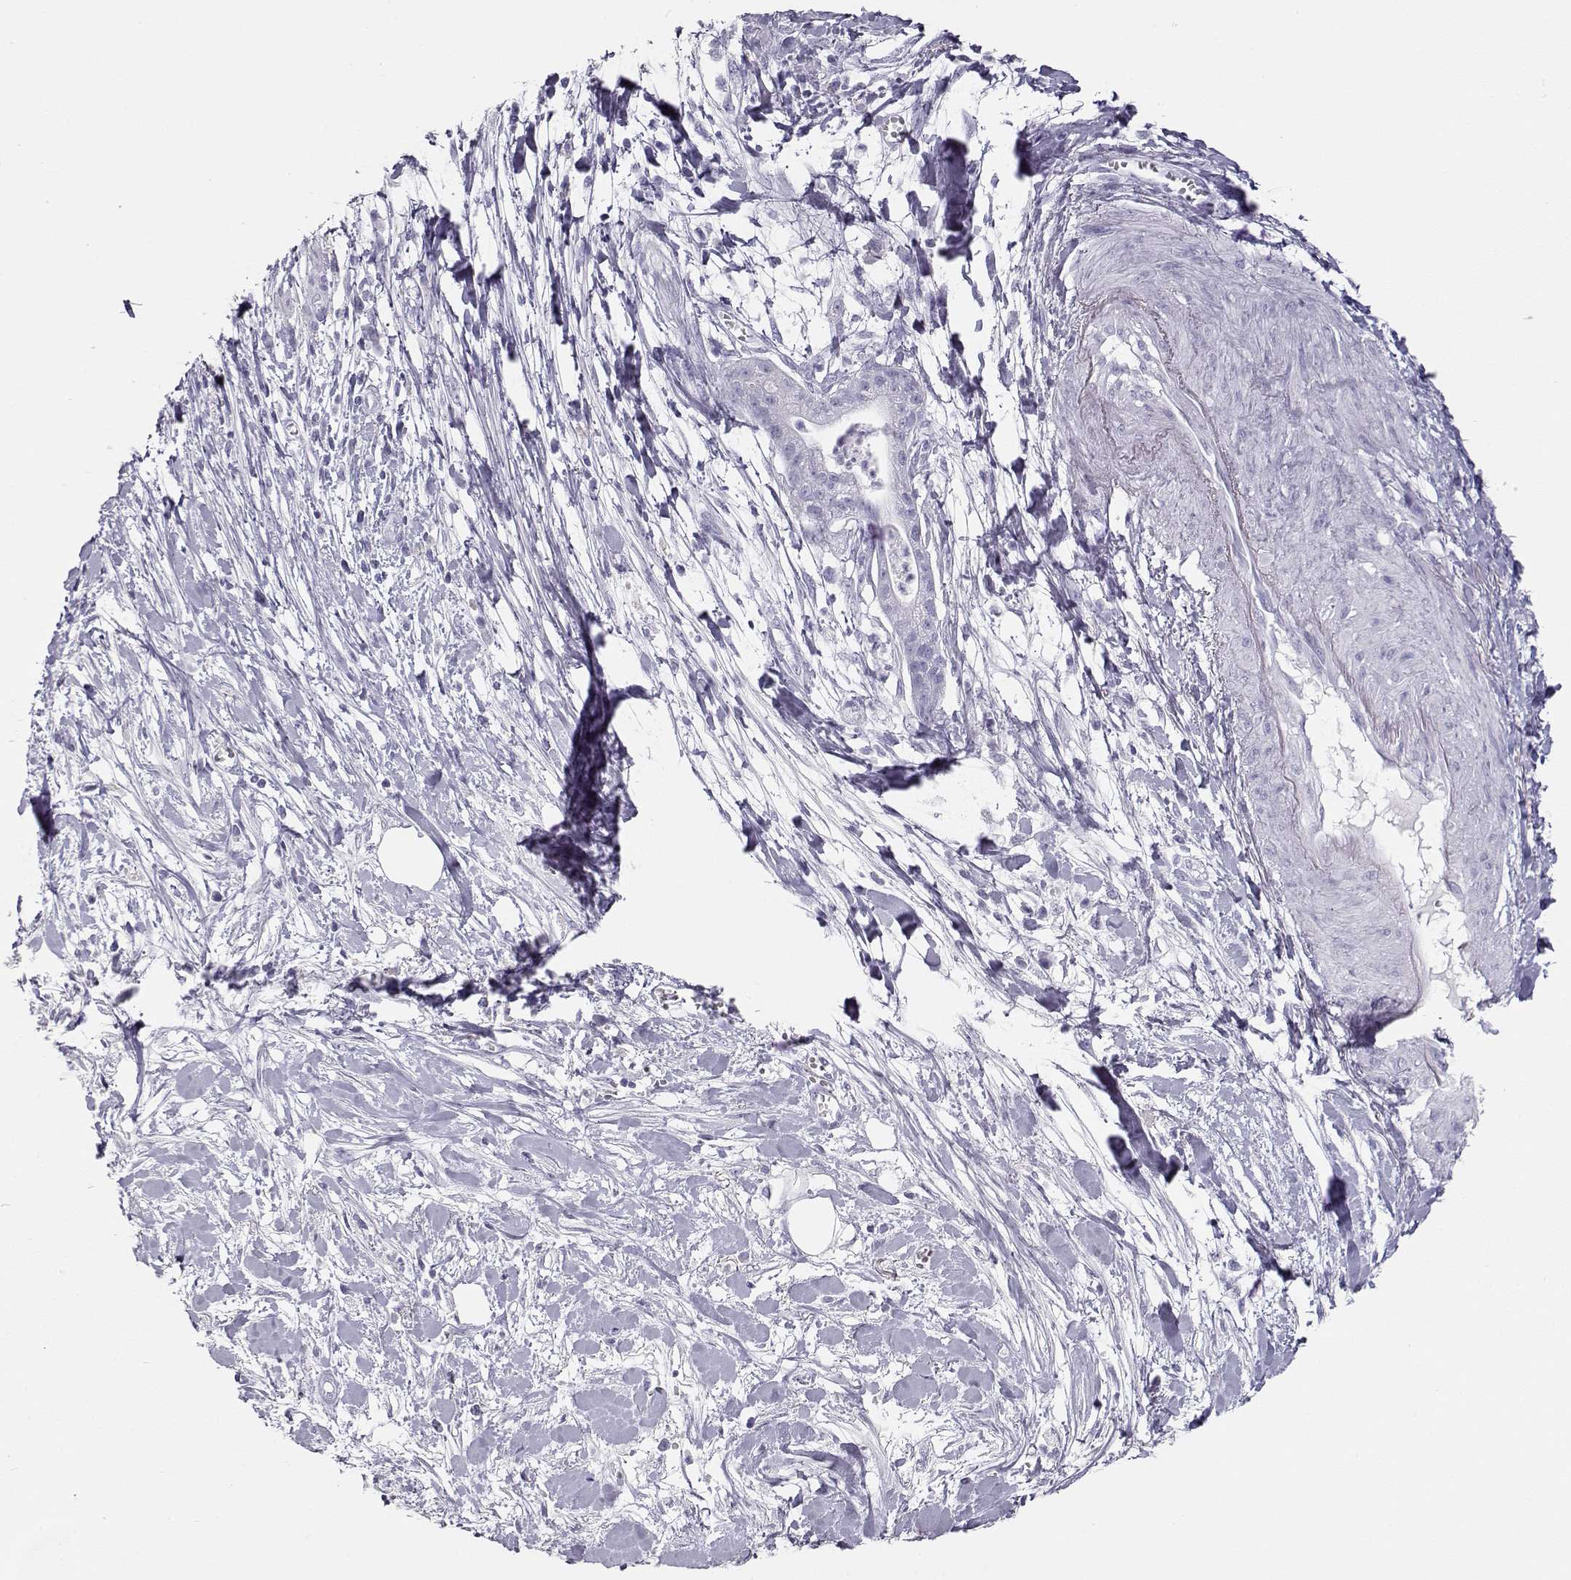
{"staining": {"intensity": "negative", "quantity": "none", "location": "none"}, "tissue": "pancreatic cancer", "cell_type": "Tumor cells", "image_type": "cancer", "snomed": [{"axis": "morphology", "description": "Normal tissue, NOS"}, {"axis": "morphology", "description": "Adenocarcinoma, NOS"}, {"axis": "topography", "description": "Lymph node"}, {"axis": "topography", "description": "Pancreas"}], "caption": "Immunohistochemical staining of pancreatic cancer demonstrates no significant expression in tumor cells.", "gene": "TKTL1", "patient": {"sex": "female", "age": 58}}